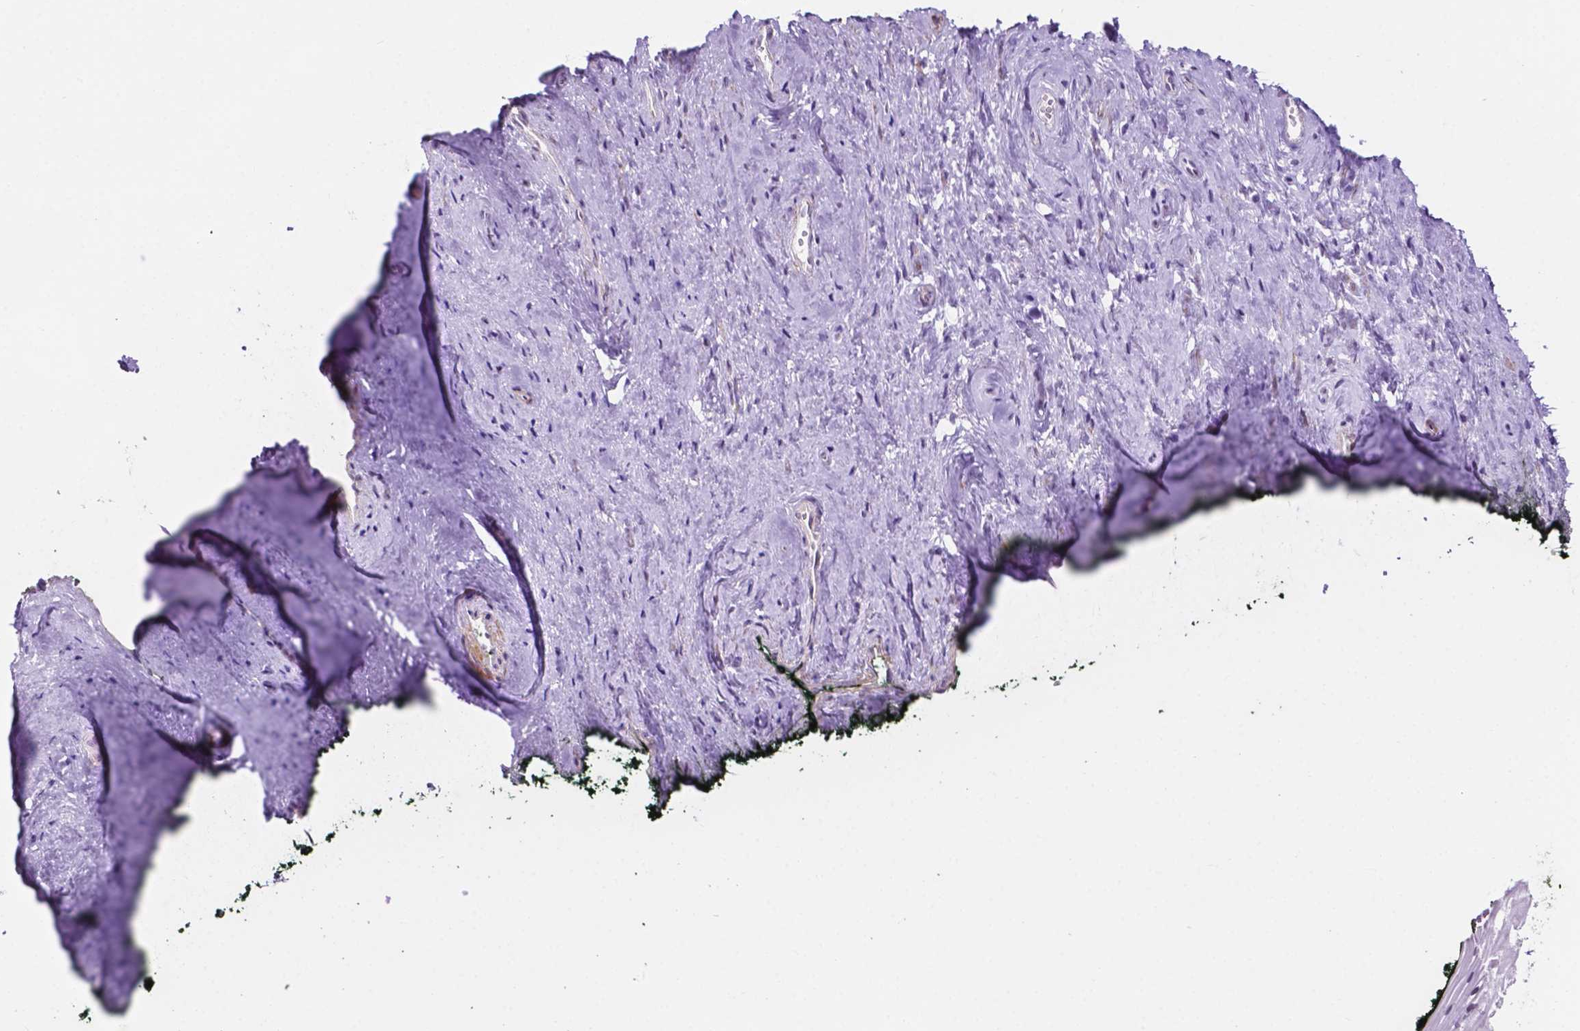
{"staining": {"intensity": "negative", "quantity": "none", "location": "none"}, "tissue": "vagina", "cell_type": "Squamous epithelial cells", "image_type": "normal", "snomed": [{"axis": "morphology", "description": "Normal tissue, NOS"}, {"axis": "topography", "description": "Vagina"}], "caption": "Human vagina stained for a protein using immunohistochemistry (IHC) shows no positivity in squamous epithelial cells.", "gene": "ACY3", "patient": {"sex": "female", "age": 47}}